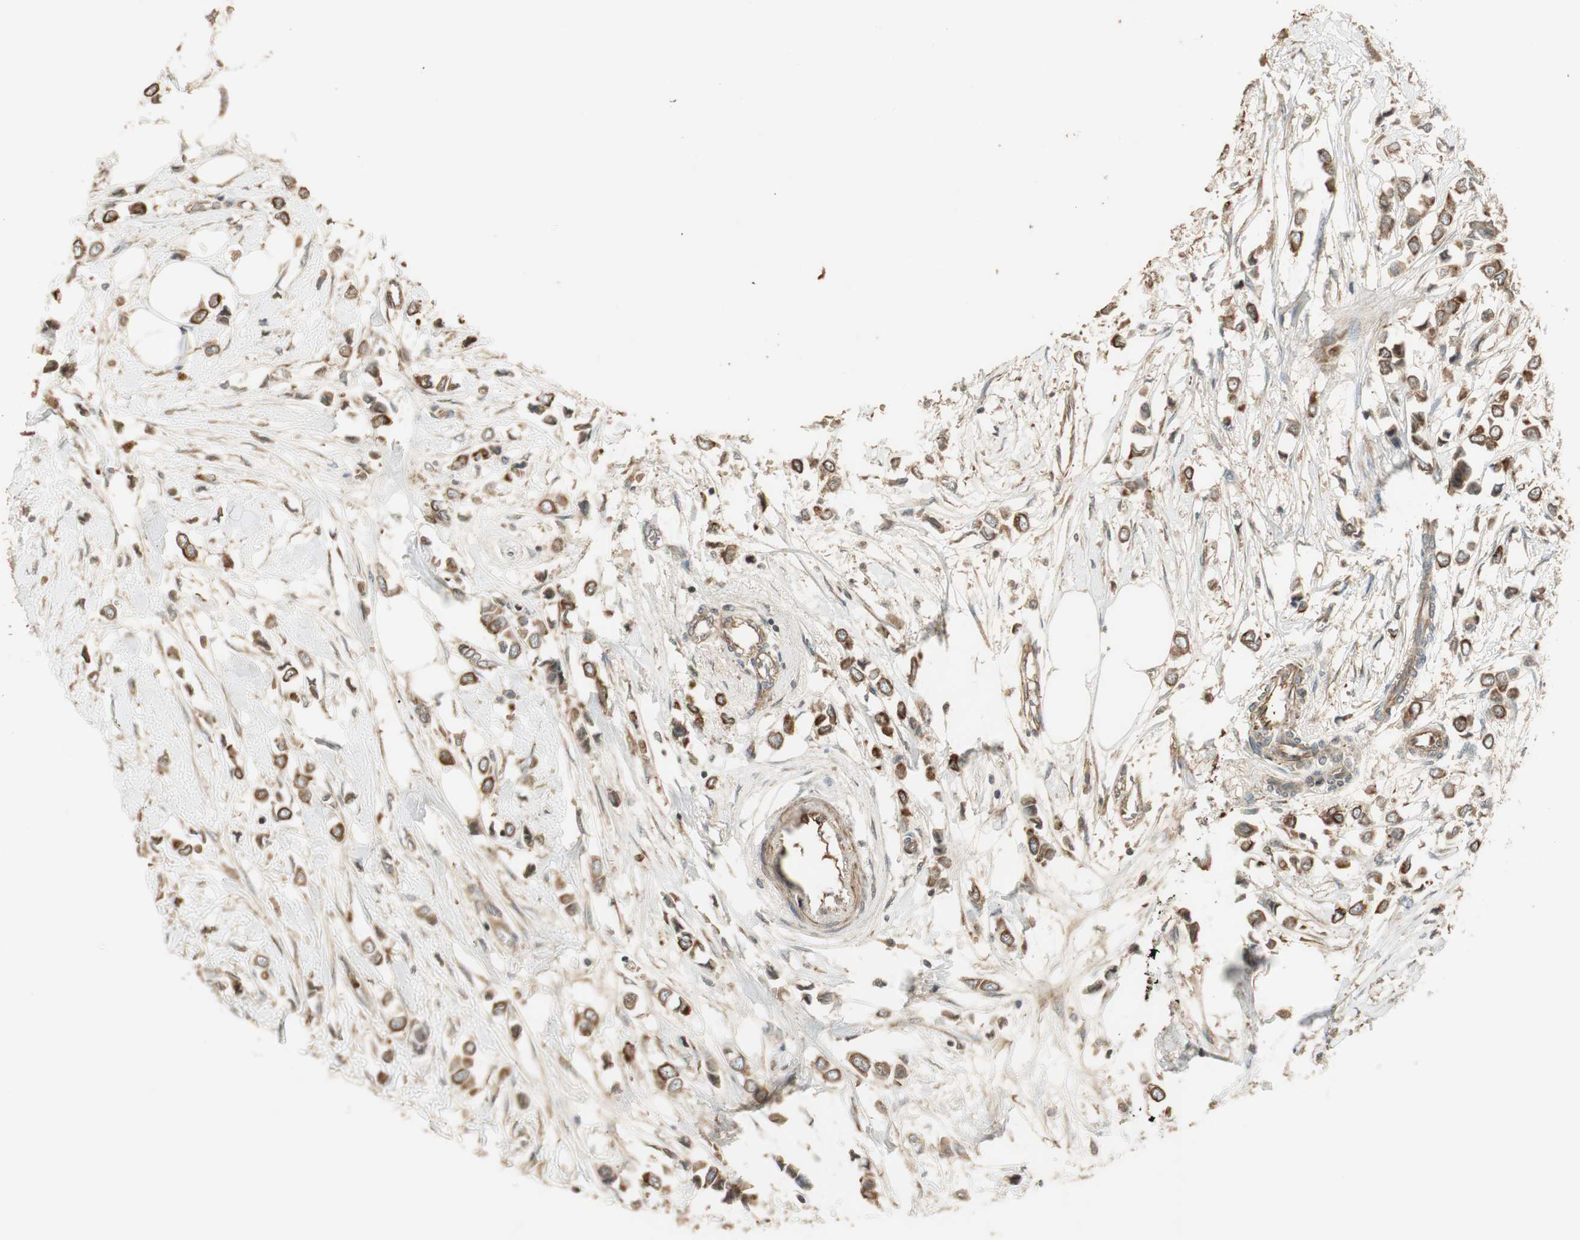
{"staining": {"intensity": "strong", "quantity": ">75%", "location": "cytoplasmic/membranous"}, "tissue": "breast cancer", "cell_type": "Tumor cells", "image_type": "cancer", "snomed": [{"axis": "morphology", "description": "Lobular carcinoma"}, {"axis": "topography", "description": "Breast"}], "caption": "Immunohistochemistry (IHC) (DAB) staining of breast cancer demonstrates strong cytoplasmic/membranous protein positivity in about >75% of tumor cells.", "gene": "PFDN5", "patient": {"sex": "female", "age": 51}}